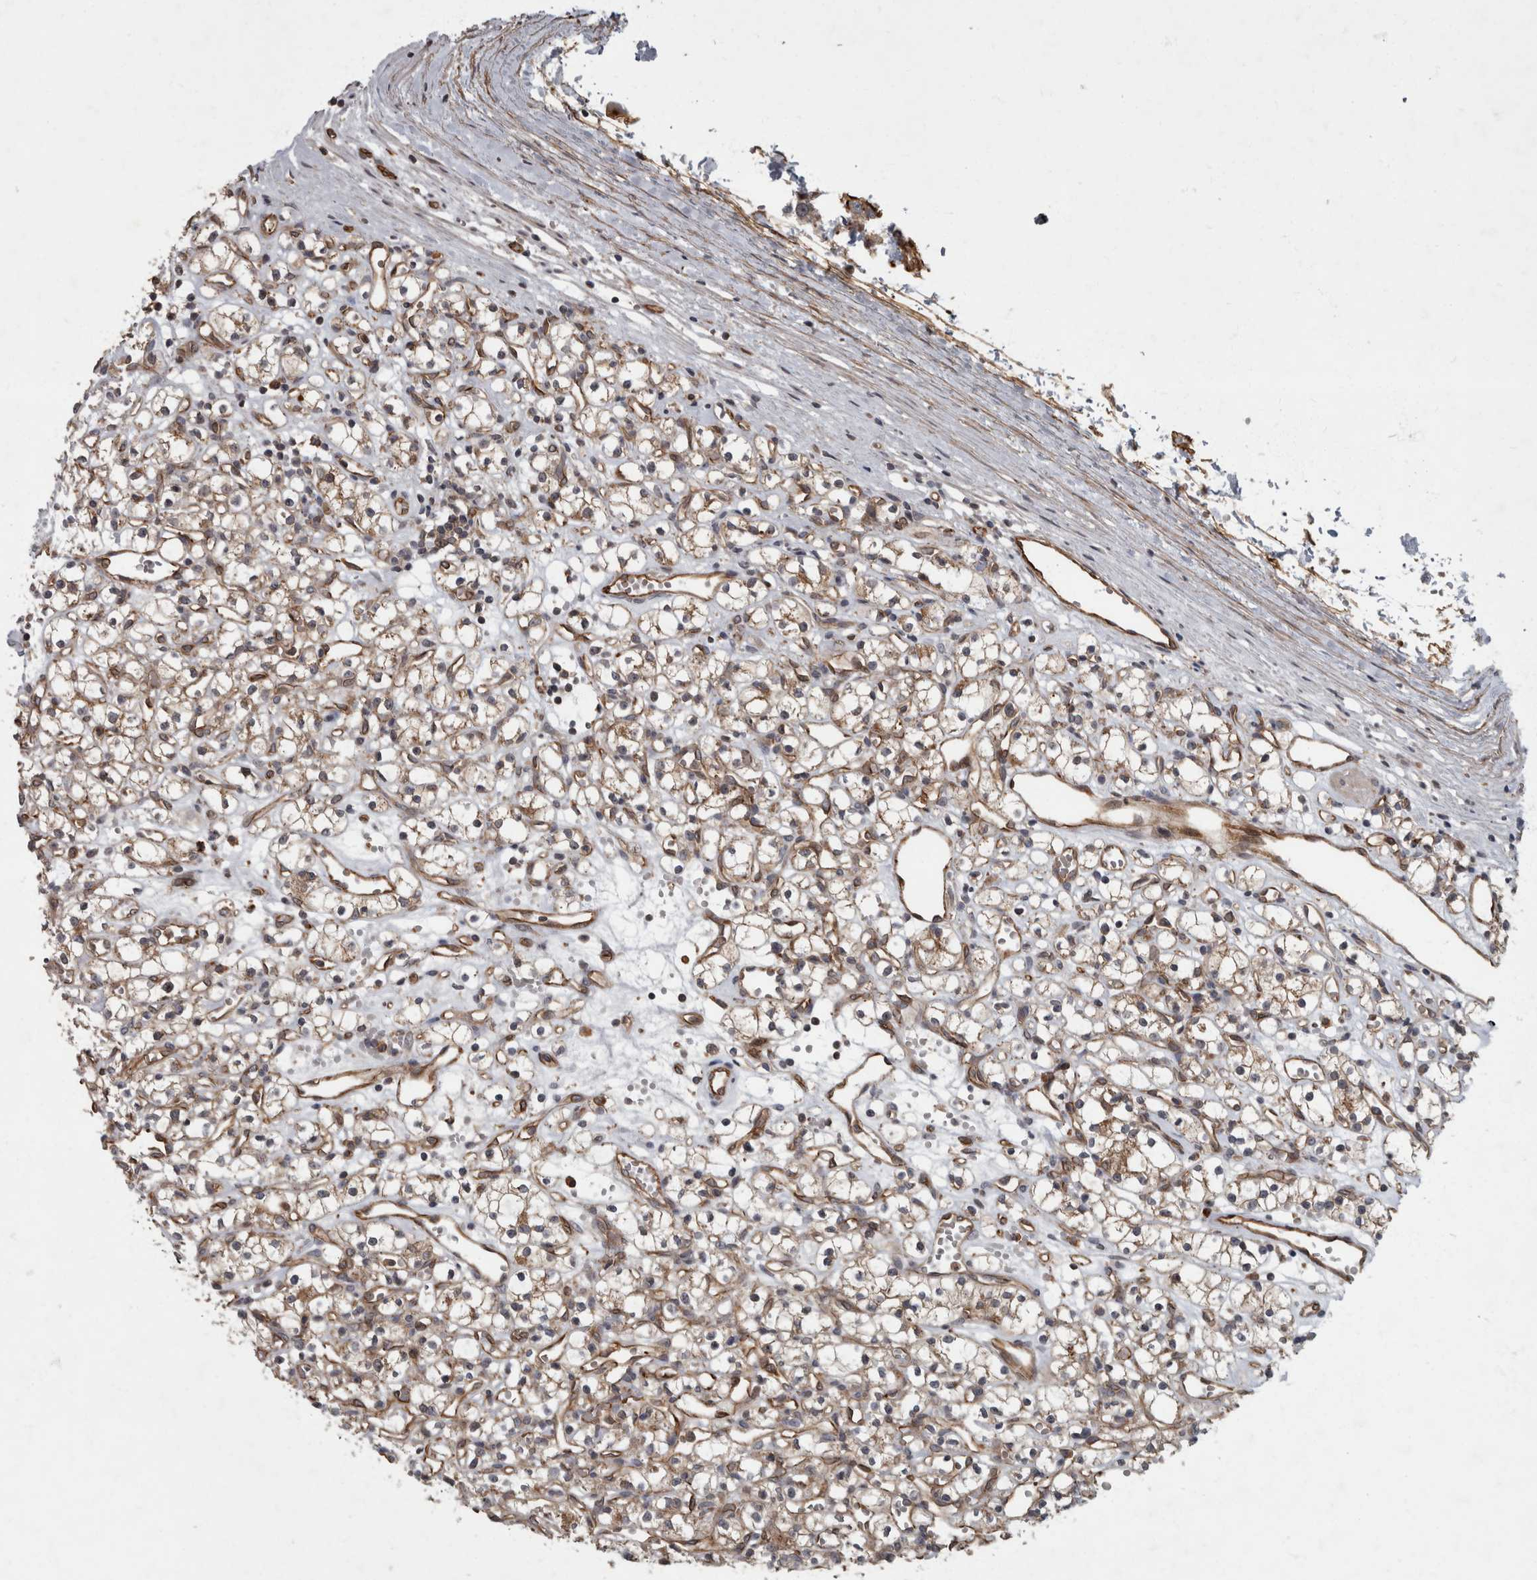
{"staining": {"intensity": "weak", "quantity": "25%-75%", "location": "cytoplasmic/membranous"}, "tissue": "renal cancer", "cell_type": "Tumor cells", "image_type": "cancer", "snomed": [{"axis": "morphology", "description": "Adenocarcinoma, NOS"}, {"axis": "topography", "description": "Kidney"}], "caption": "High-magnification brightfield microscopy of renal cancer stained with DAB (3,3'-diaminobenzidine) (brown) and counterstained with hematoxylin (blue). tumor cells exhibit weak cytoplasmic/membranous expression is identified in approximately25%-75% of cells.", "gene": "VEGFD", "patient": {"sex": "female", "age": 59}}